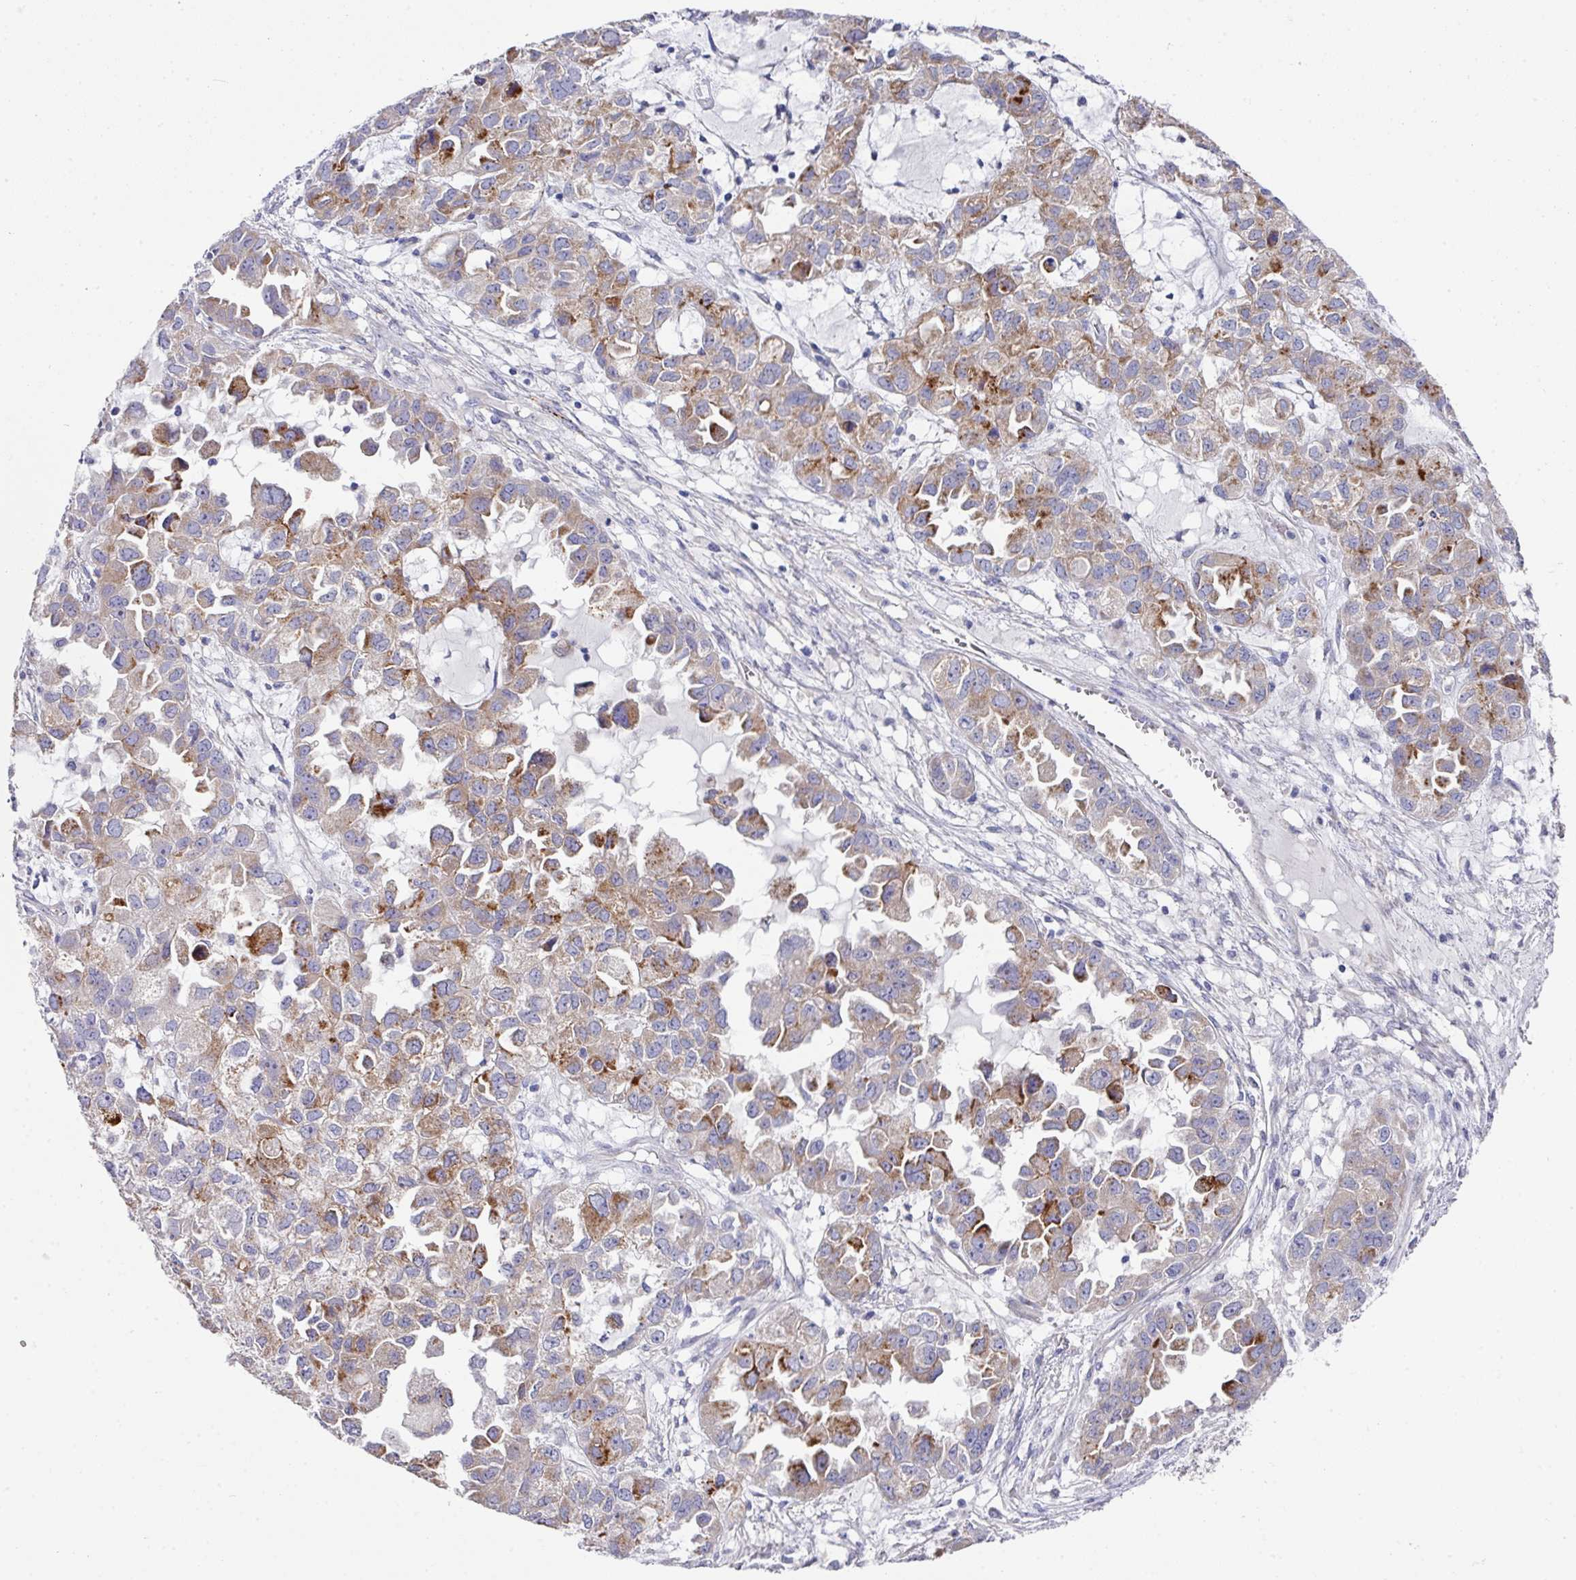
{"staining": {"intensity": "moderate", "quantity": "25%-75%", "location": "cytoplasmic/membranous"}, "tissue": "ovarian cancer", "cell_type": "Tumor cells", "image_type": "cancer", "snomed": [{"axis": "morphology", "description": "Cystadenocarcinoma, serous, NOS"}, {"axis": "topography", "description": "Ovary"}], "caption": "Protein positivity by immunohistochemistry reveals moderate cytoplasmic/membranous positivity in about 25%-75% of tumor cells in ovarian serous cystadenocarcinoma.", "gene": "CLDN1", "patient": {"sex": "female", "age": 84}}